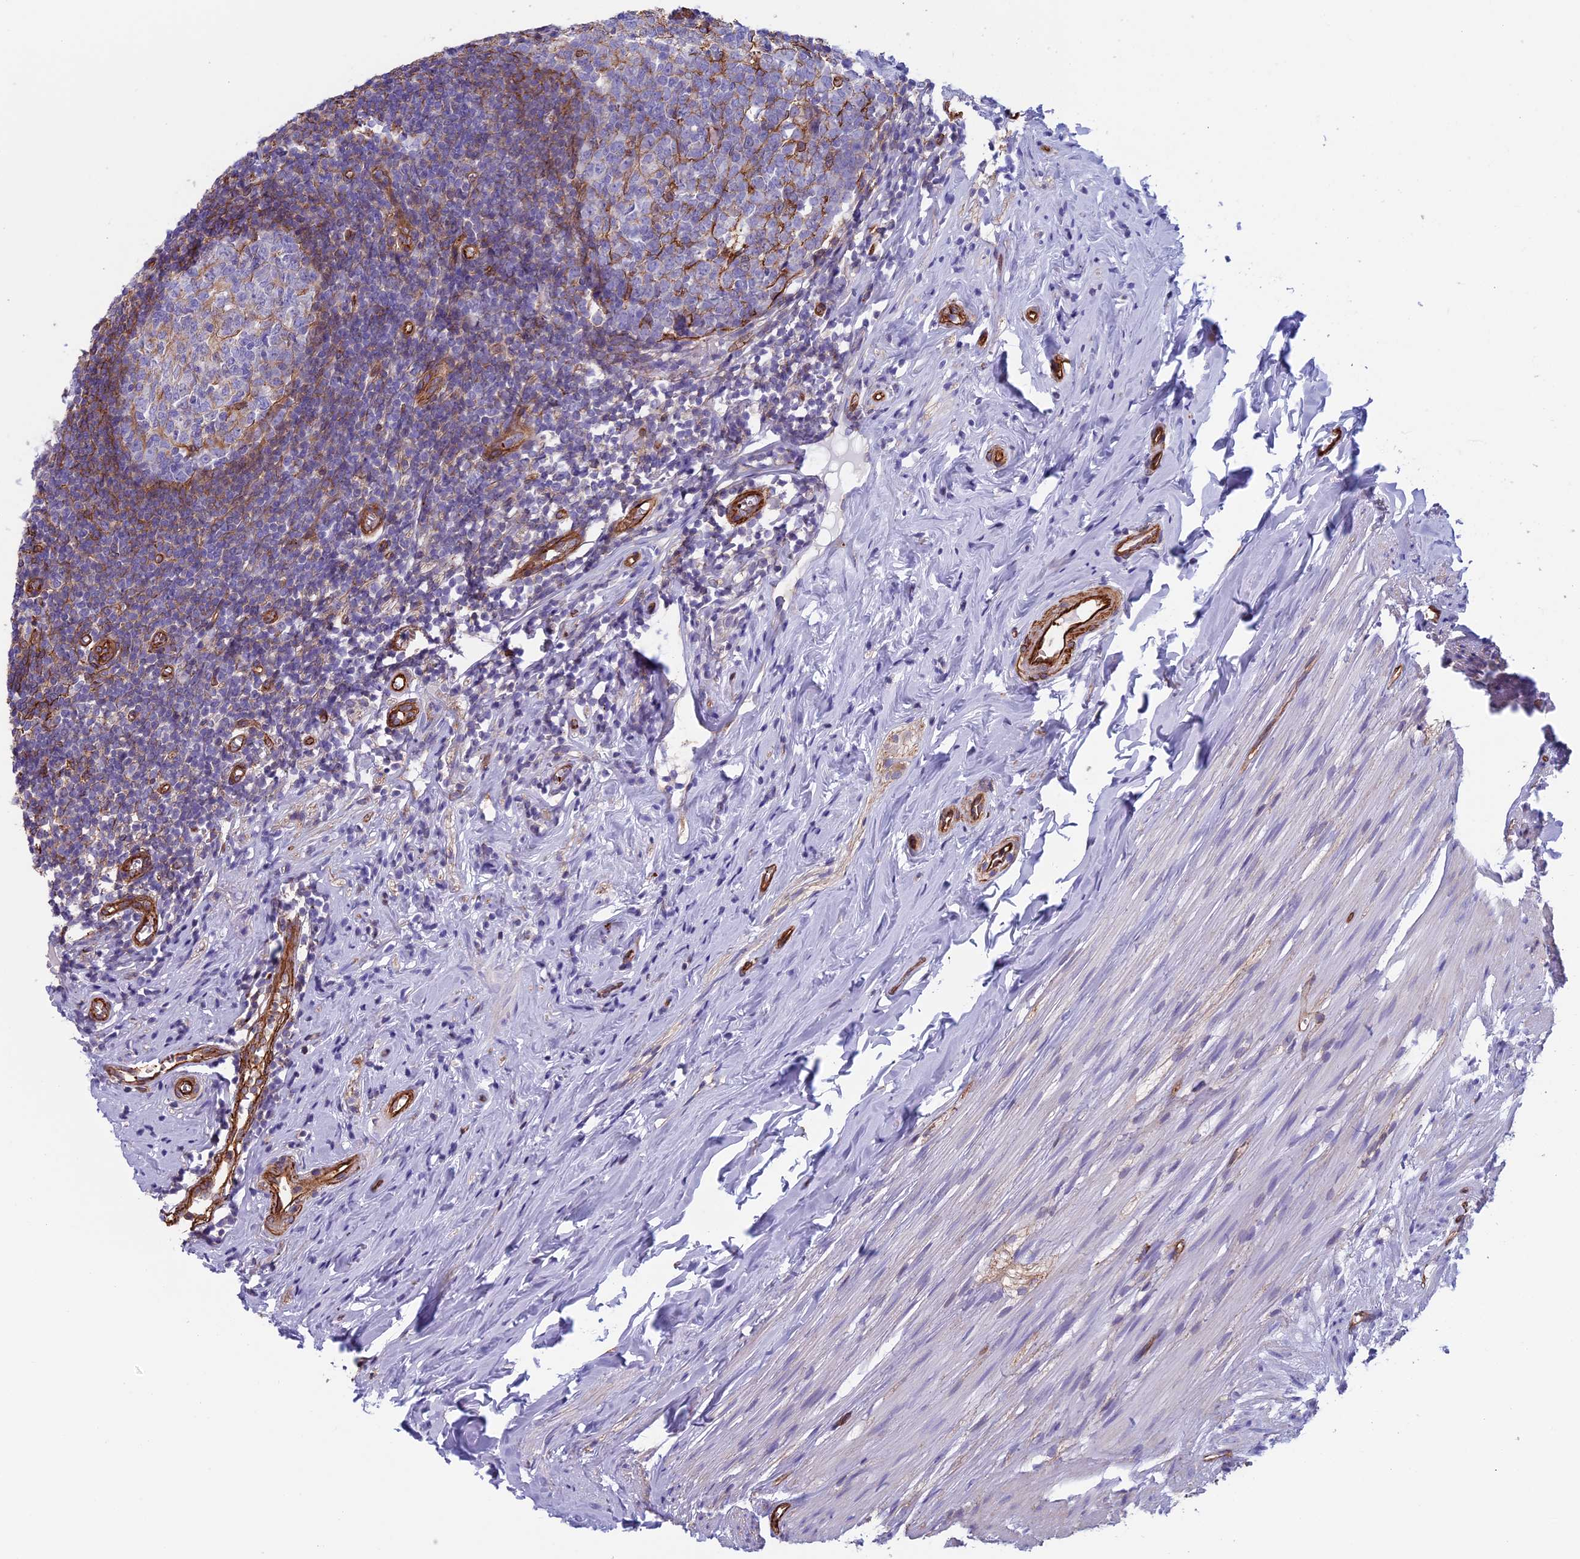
{"staining": {"intensity": "moderate", "quantity": "<25%", "location": "cytoplasmic/membranous"}, "tissue": "appendix", "cell_type": "Glandular cells", "image_type": "normal", "snomed": [{"axis": "morphology", "description": "Normal tissue, NOS"}, {"axis": "topography", "description": "Appendix"}], "caption": "Immunohistochemistry (IHC) of unremarkable human appendix displays low levels of moderate cytoplasmic/membranous staining in approximately <25% of glandular cells. Nuclei are stained in blue.", "gene": "ANGPTL2", "patient": {"sex": "female", "age": 51}}